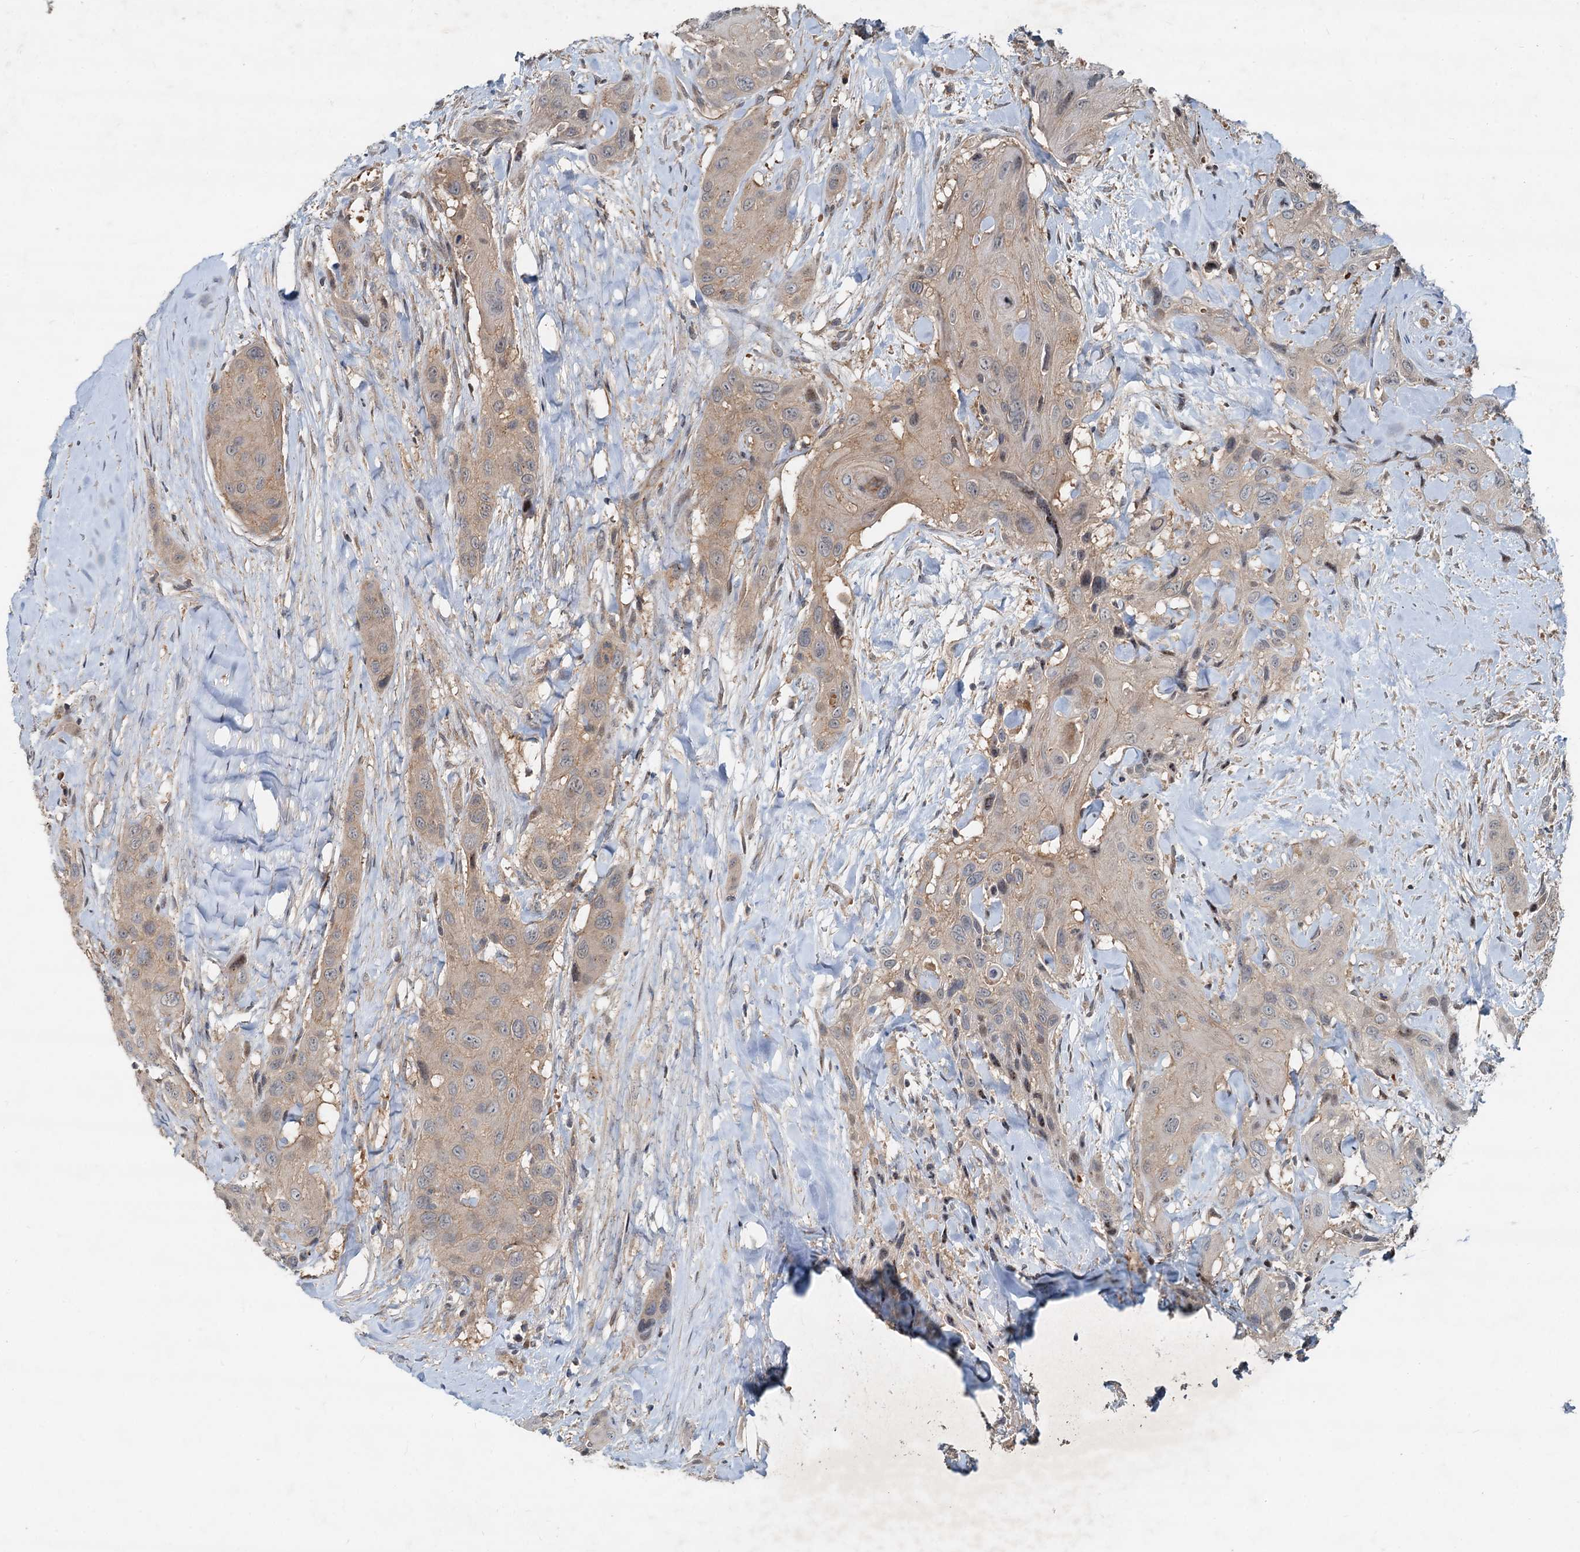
{"staining": {"intensity": "weak", "quantity": "<25%", "location": "cytoplasmic/membranous"}, "tissue": "head and neck cancer", "cell_type": "Tumor cells", "image_type": "cancer", "snomed": [{"axis": "morphology", "description": "Squamous cell carcinoma, NOS"}, {"axis": "topography", "description": "Head-Neck"}], "caption": "Immunohistochemistry (IHC) of head and neck squamous cell carcinoma shows no expression in tumor cells.", "gene": "CEP68", "patient": {"sex": "male", "age": 81}}